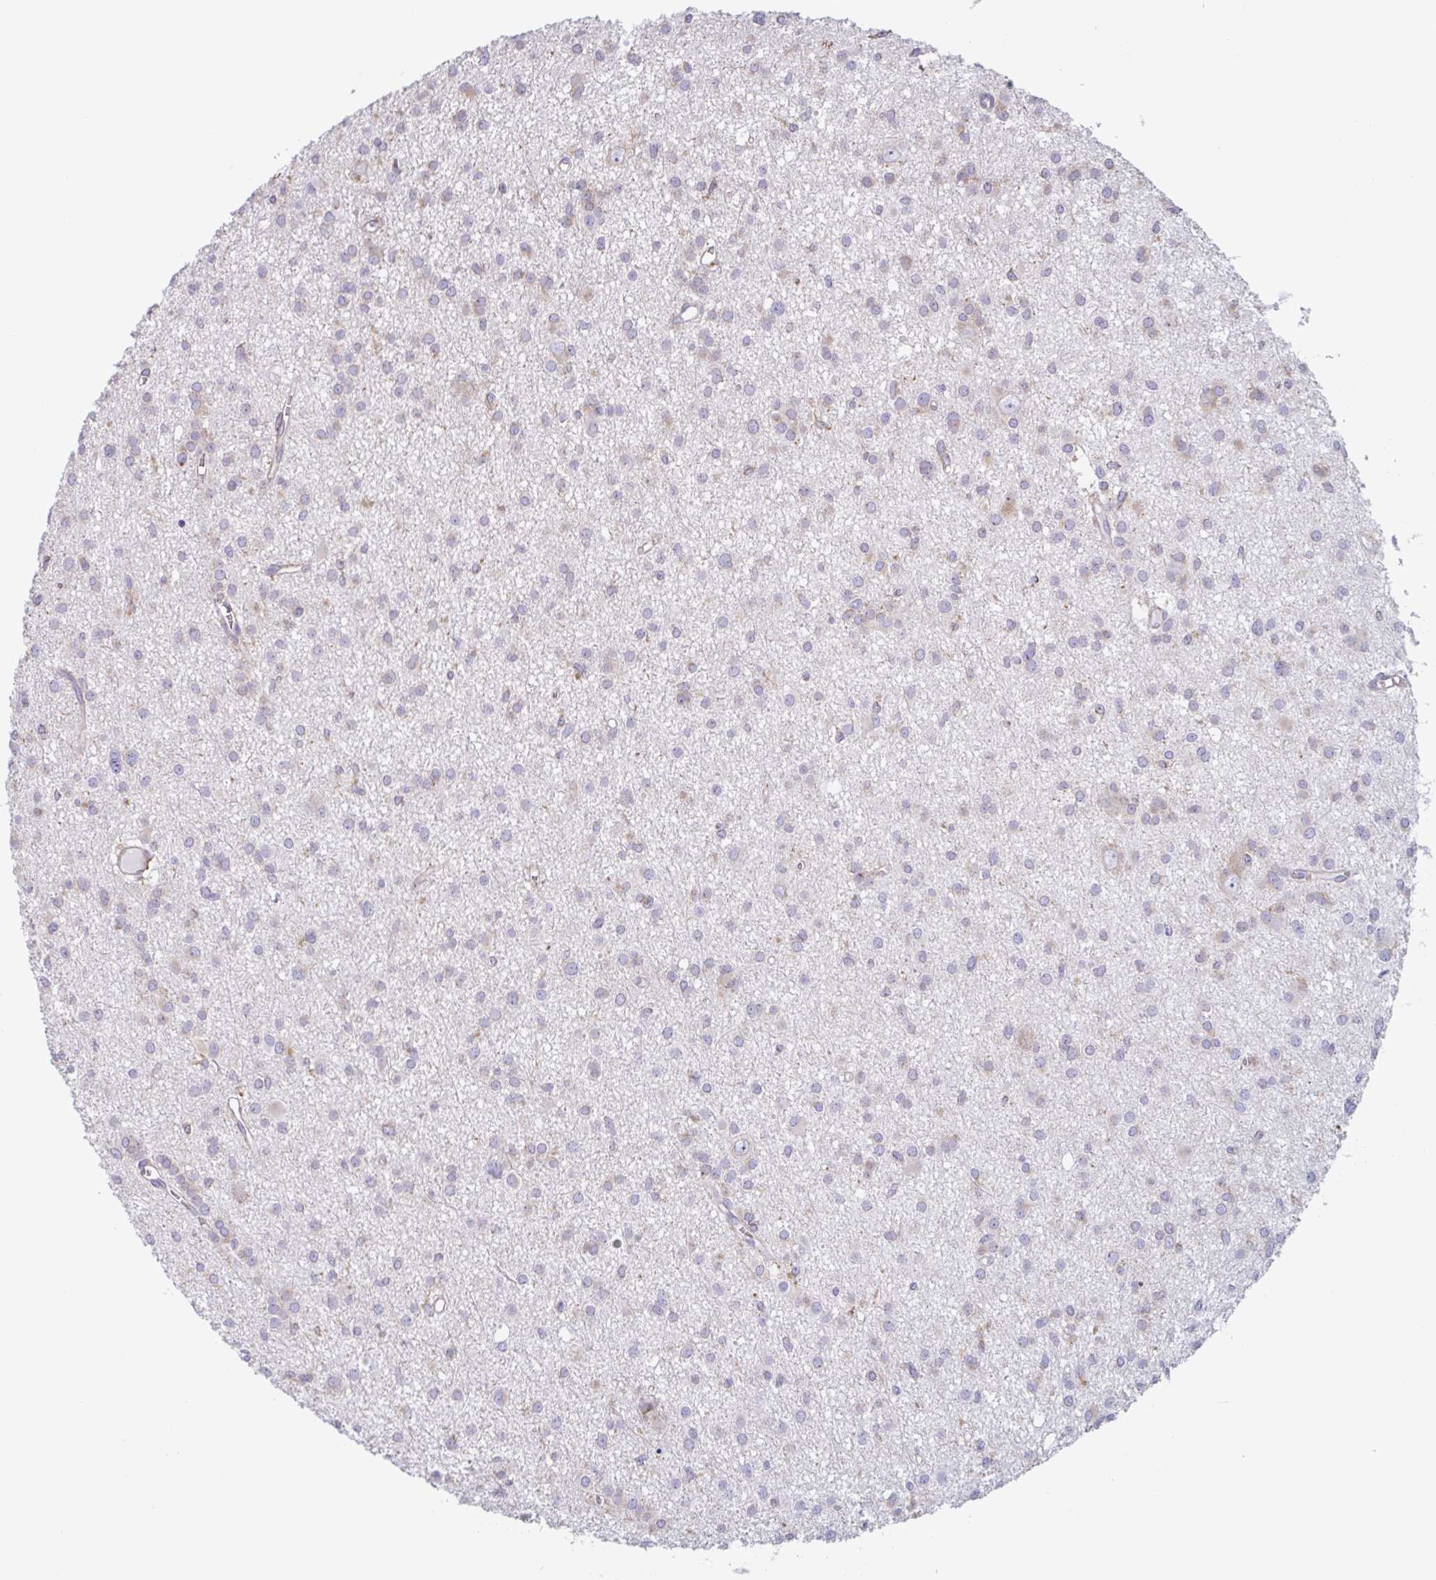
{"staining": {"intensity": "negative", "quantity": "none", "location": "none"}, "tissue": "glioma", "cell_type": "Tumor cells", "image_type": "cancer", "snomed": [{"axis": "morphology", "description": "Glioma, malignant, High grade"}, {"axis": "topography", "description": "Brain"}], "caption": "Glioma was stained to show a protein in brown. There is no significant expression in tumor cells.", "gene": "DOK4", "patient": {"sex": "male", "age": 23}}